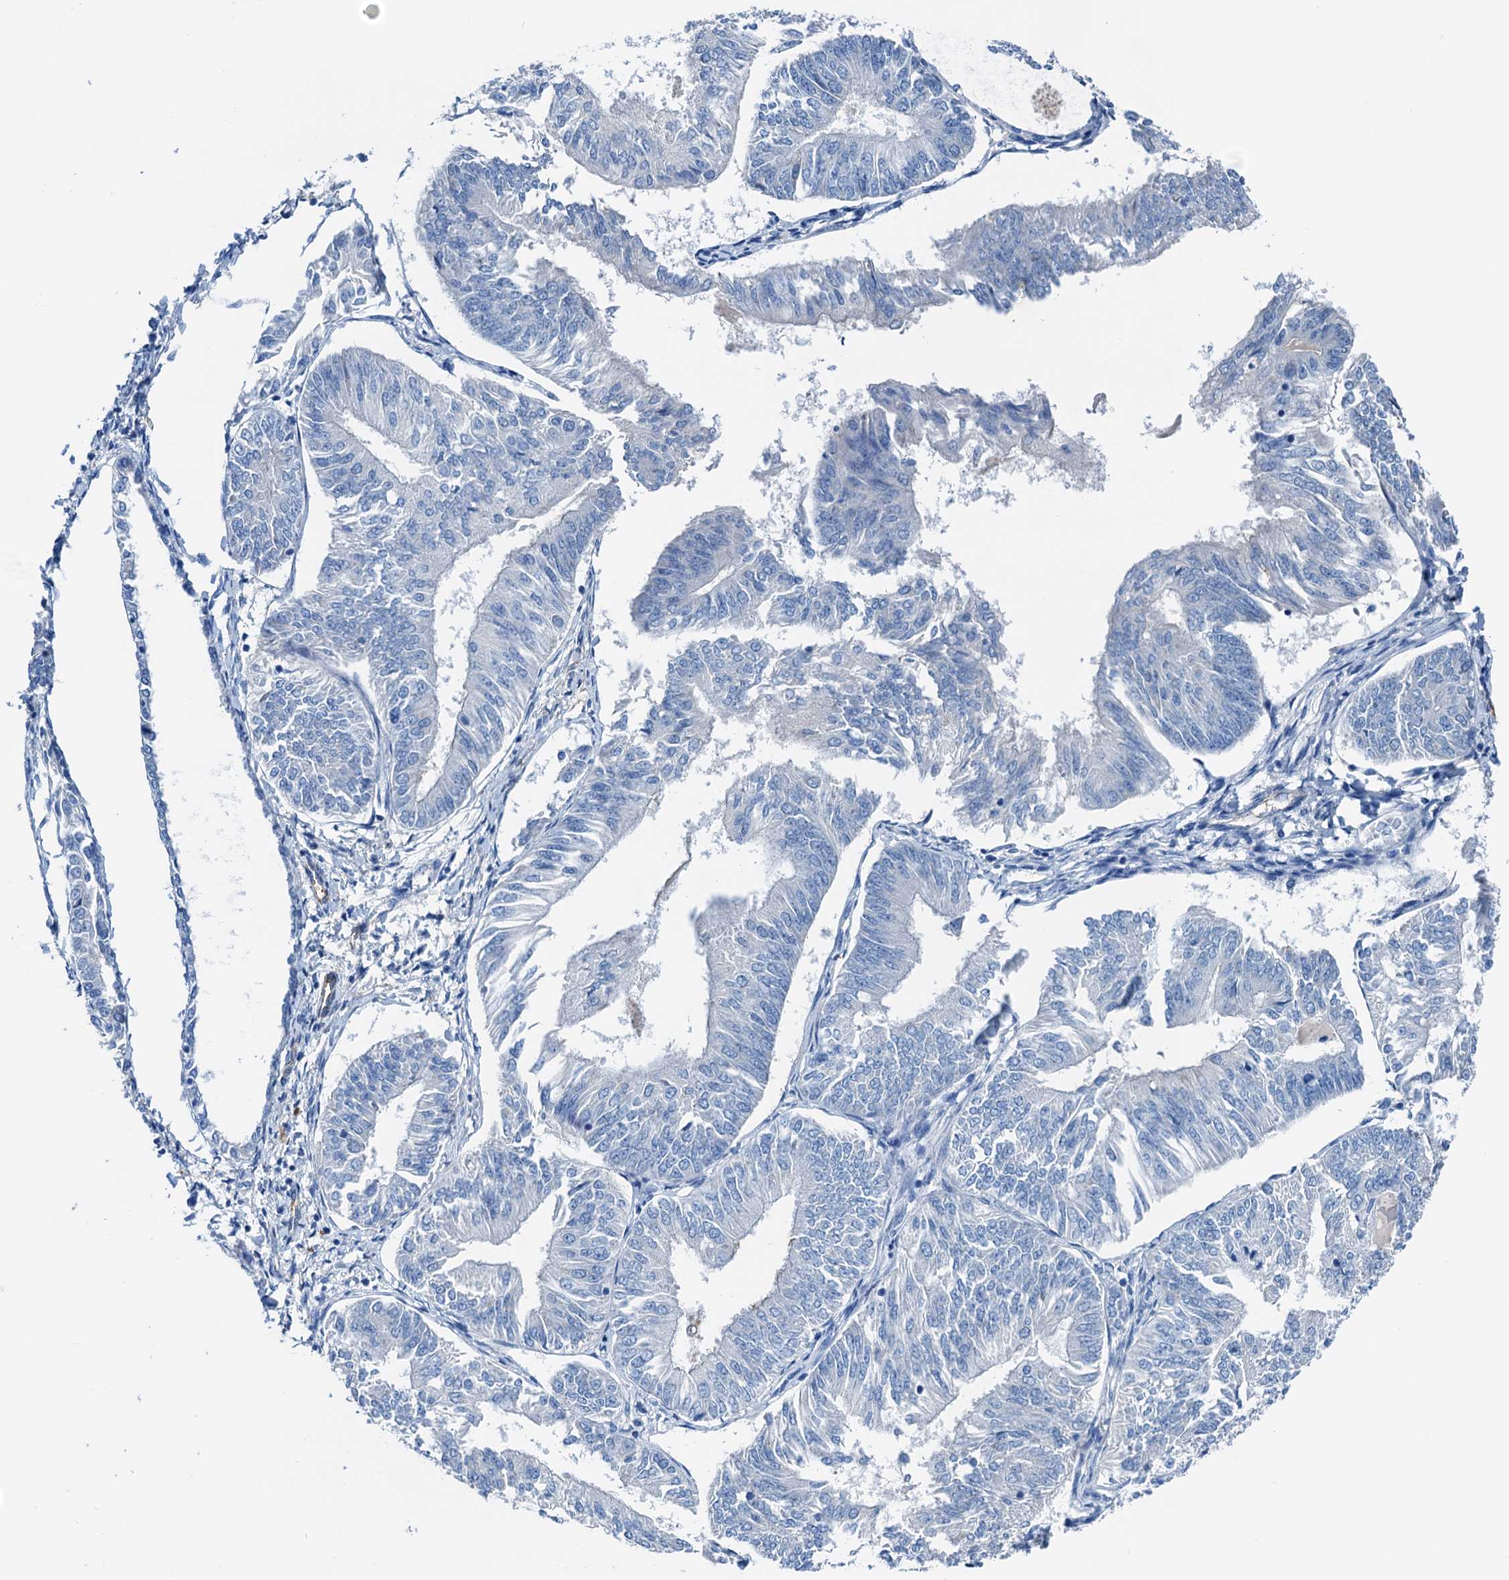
{"staining": {"intensity": "negative", "quantity": "none", "location": "none"}, "tissue": "endometrial cancer", "cell_type": "Tumor cells", "image_type": "cancer", "snomed": [{"axis": "morphology", "description": "Adenocarcinoma, NOS"}, {"axis": "topography", "description": "Endometrium"}], "caption": "Endometrial cancer was stained to show a protein in brown. There is no significant expression in tumor cells.", "gene": "C1QTNF4", "patient": {"sex": "female", "age": 58}}